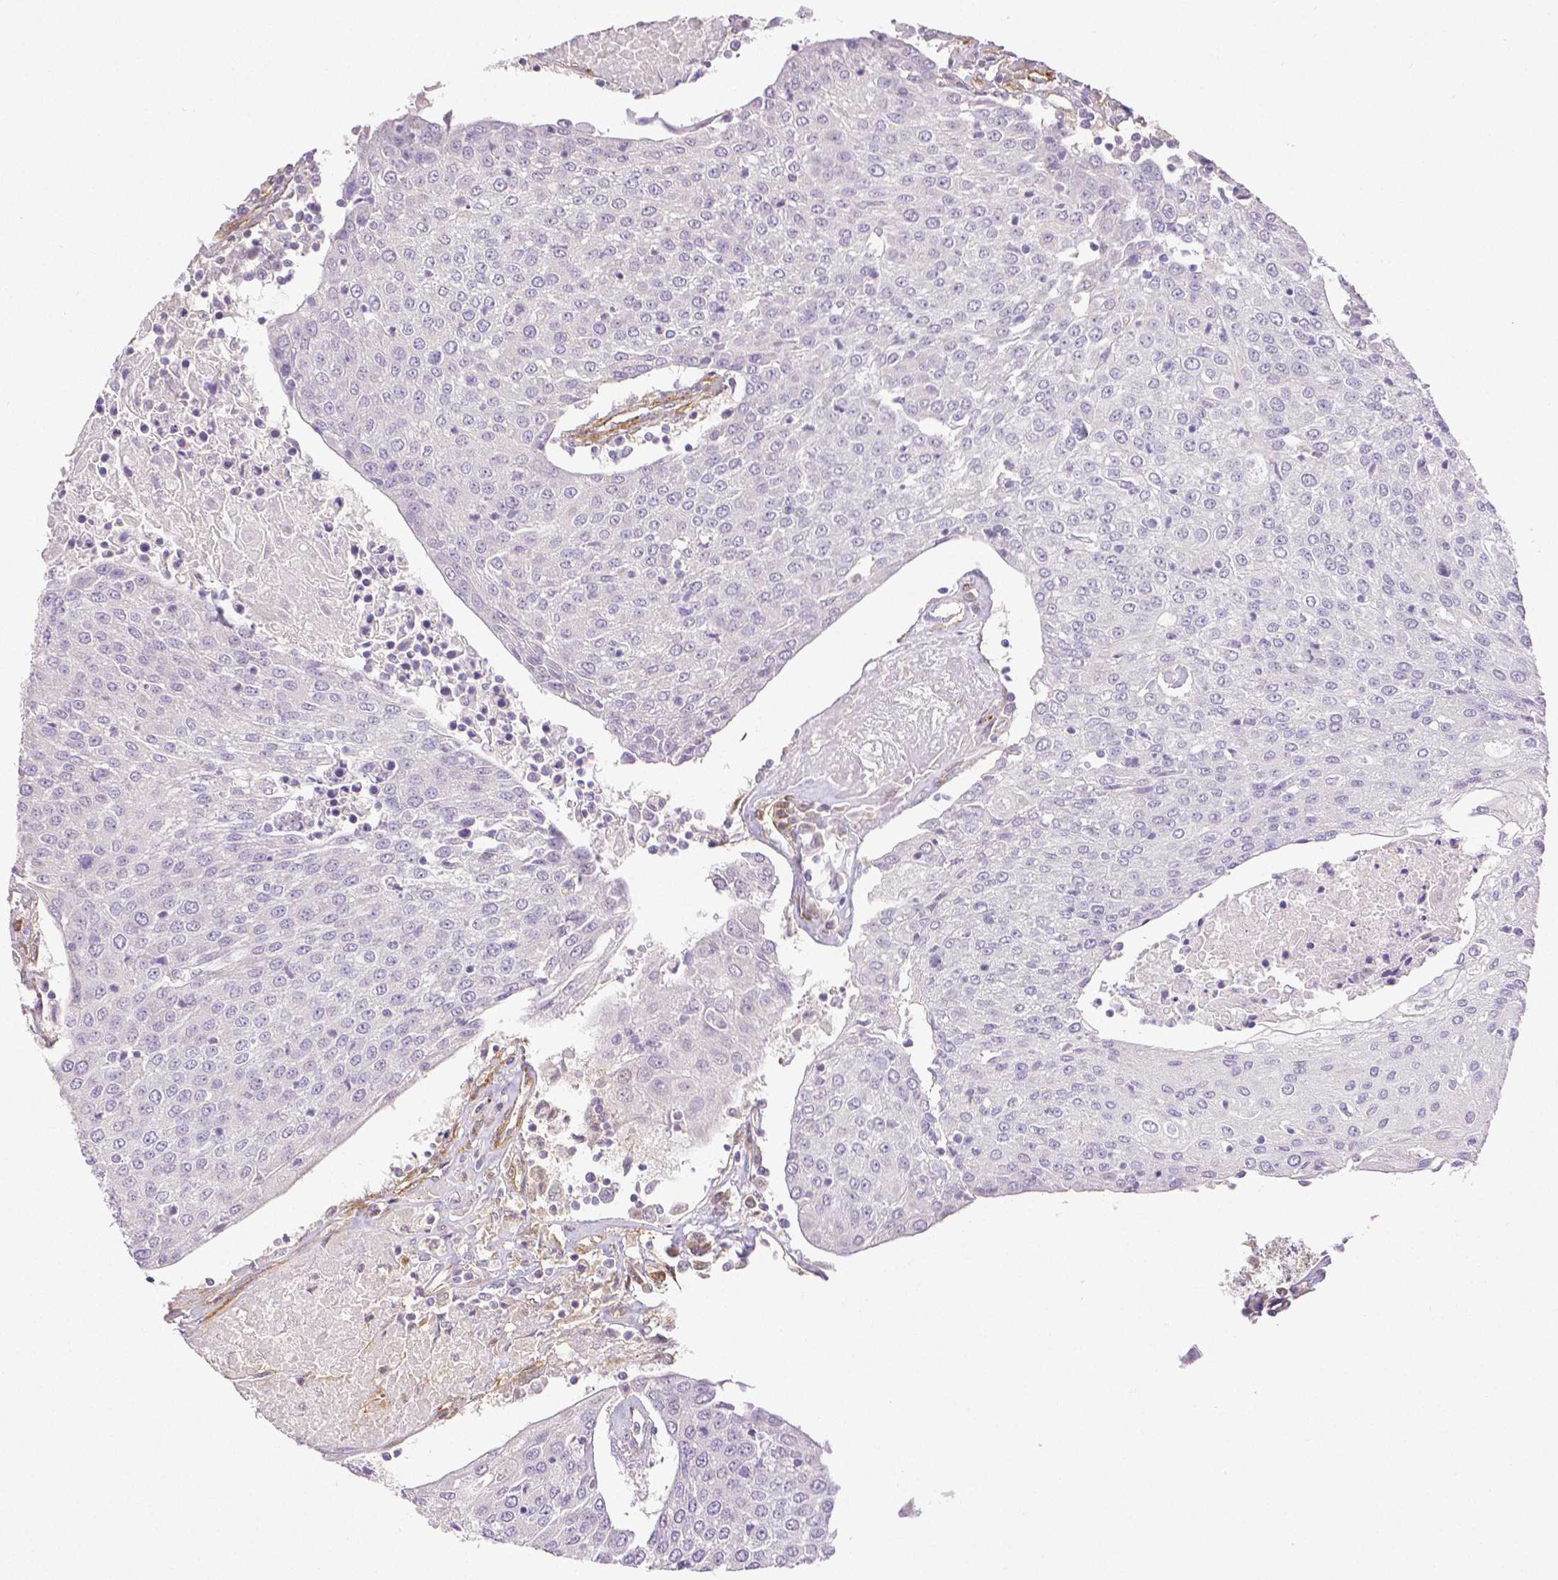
{"staining": {"intensity": "negative", "quantity": "none", "location": "none"}, "tissue": "urothelial cancer", "cell_type": "Tumor cells", "image_type": "cancer", "snomed": [{"axis": "morphology", "description": "Urothelial carcinoma, High grade"}, {"axis": "topography", "description": "Urinary bladder"}], "caption": "Photomicrograph shows no protein positivity in tumor cells of urothelial cancer tissue. The staining is performed using DAB brown chromogen with nuclei counter-stained in using hematoxylin.", "gene": "THY1", "patient": {"sex": "female", "age": 85}}